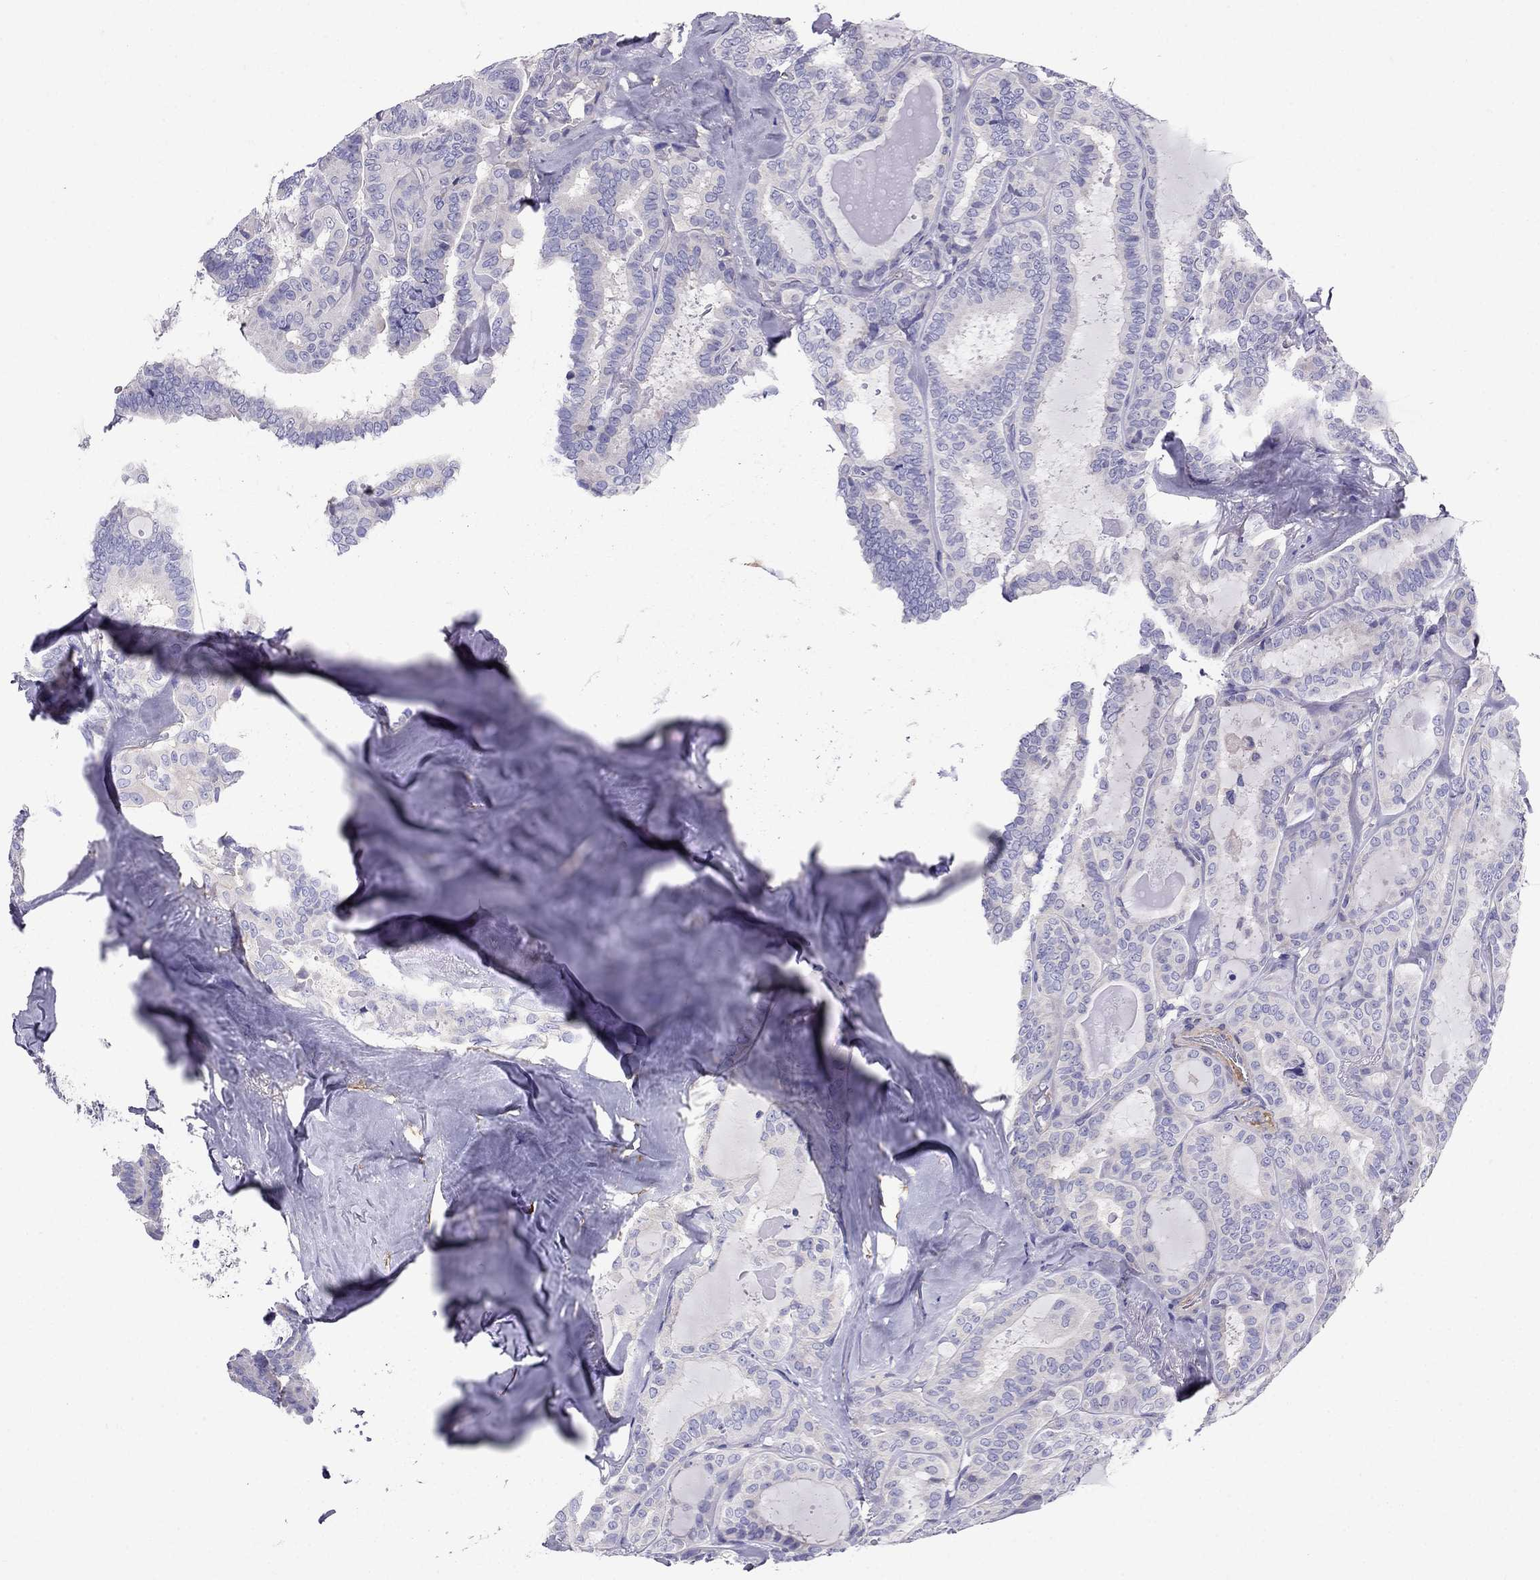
{"staining": {"intensity": "negative", "quantity": "none", "location": "none"}, "tissue": "thyroid cancer", "cell_type": "Tumor cells", "image_type": "cancer", "snomed": [{"axis": "morphology", "description": "Papillary adenocarcinoma, NOS"}, {"axis": "topography", "description": "Thyroid gland"}], "caption": "DAB (3,3'-diaminobenzidine) immunohistochemical staining of human thyroid cancer (papillary adenocarcinoma) reveals no significant staining in tumor cells.", "gene": "GPR50", "patient": {"sex": "female", "age": 39}}